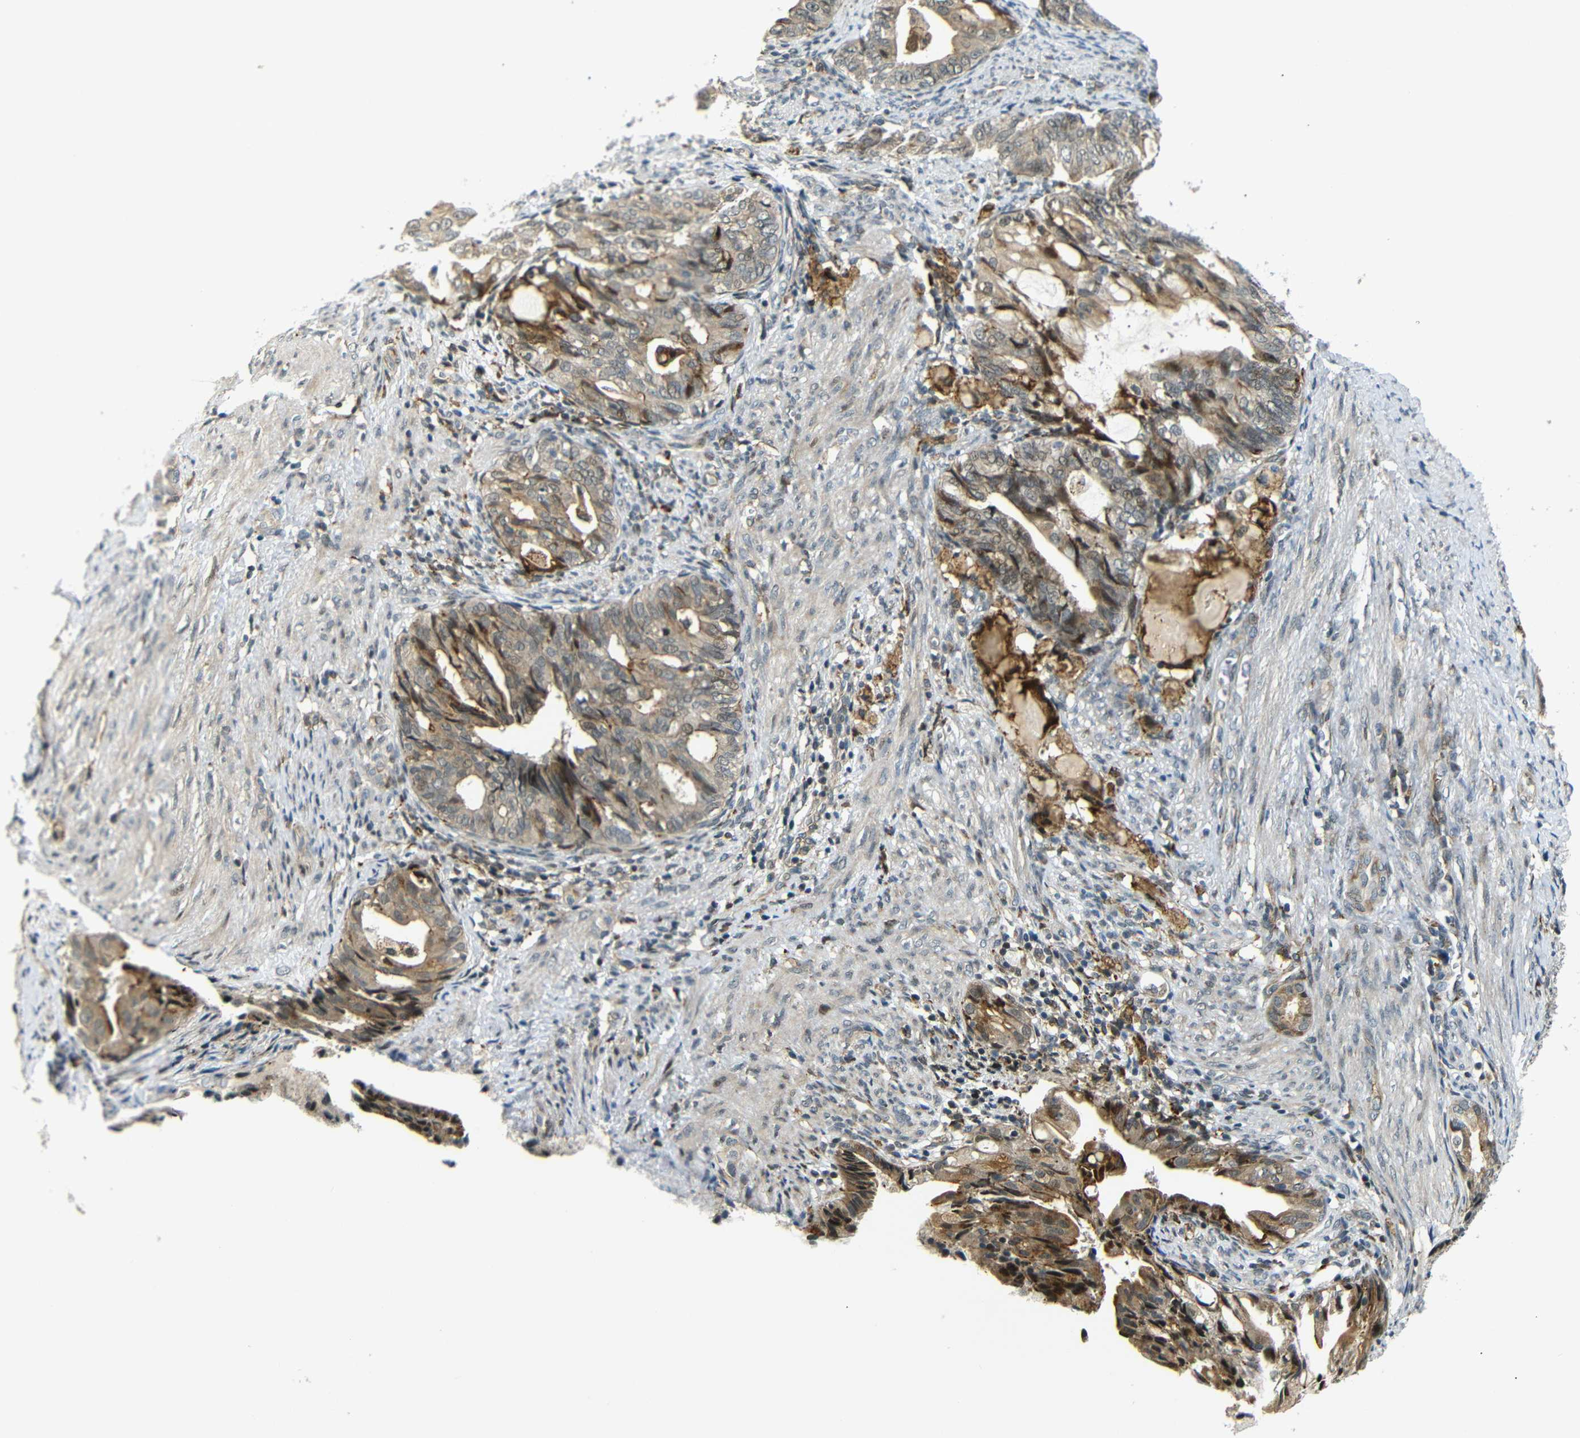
{"staining": {"intensity": "moderate", "quantity": ">75%", "location": "cytoplasmic/membranous"}, "tissue": "endometrial cancer", "cell_type": "Tumor cells", "image_type": "cancer", "snomed": [{"axis": "morphology", "description": "Adenocarcinoma, NOS"}, {"axis": "topography", "description": "Endometrium"}], "caption": "Protein staining exhibits moderate cytoplasmic/membranous positivity in about >75% of tumor cells in adenocarcinoma (endometrial).", "gene": "SYDE1", "patient": {"sex": "female", "age": 86}}